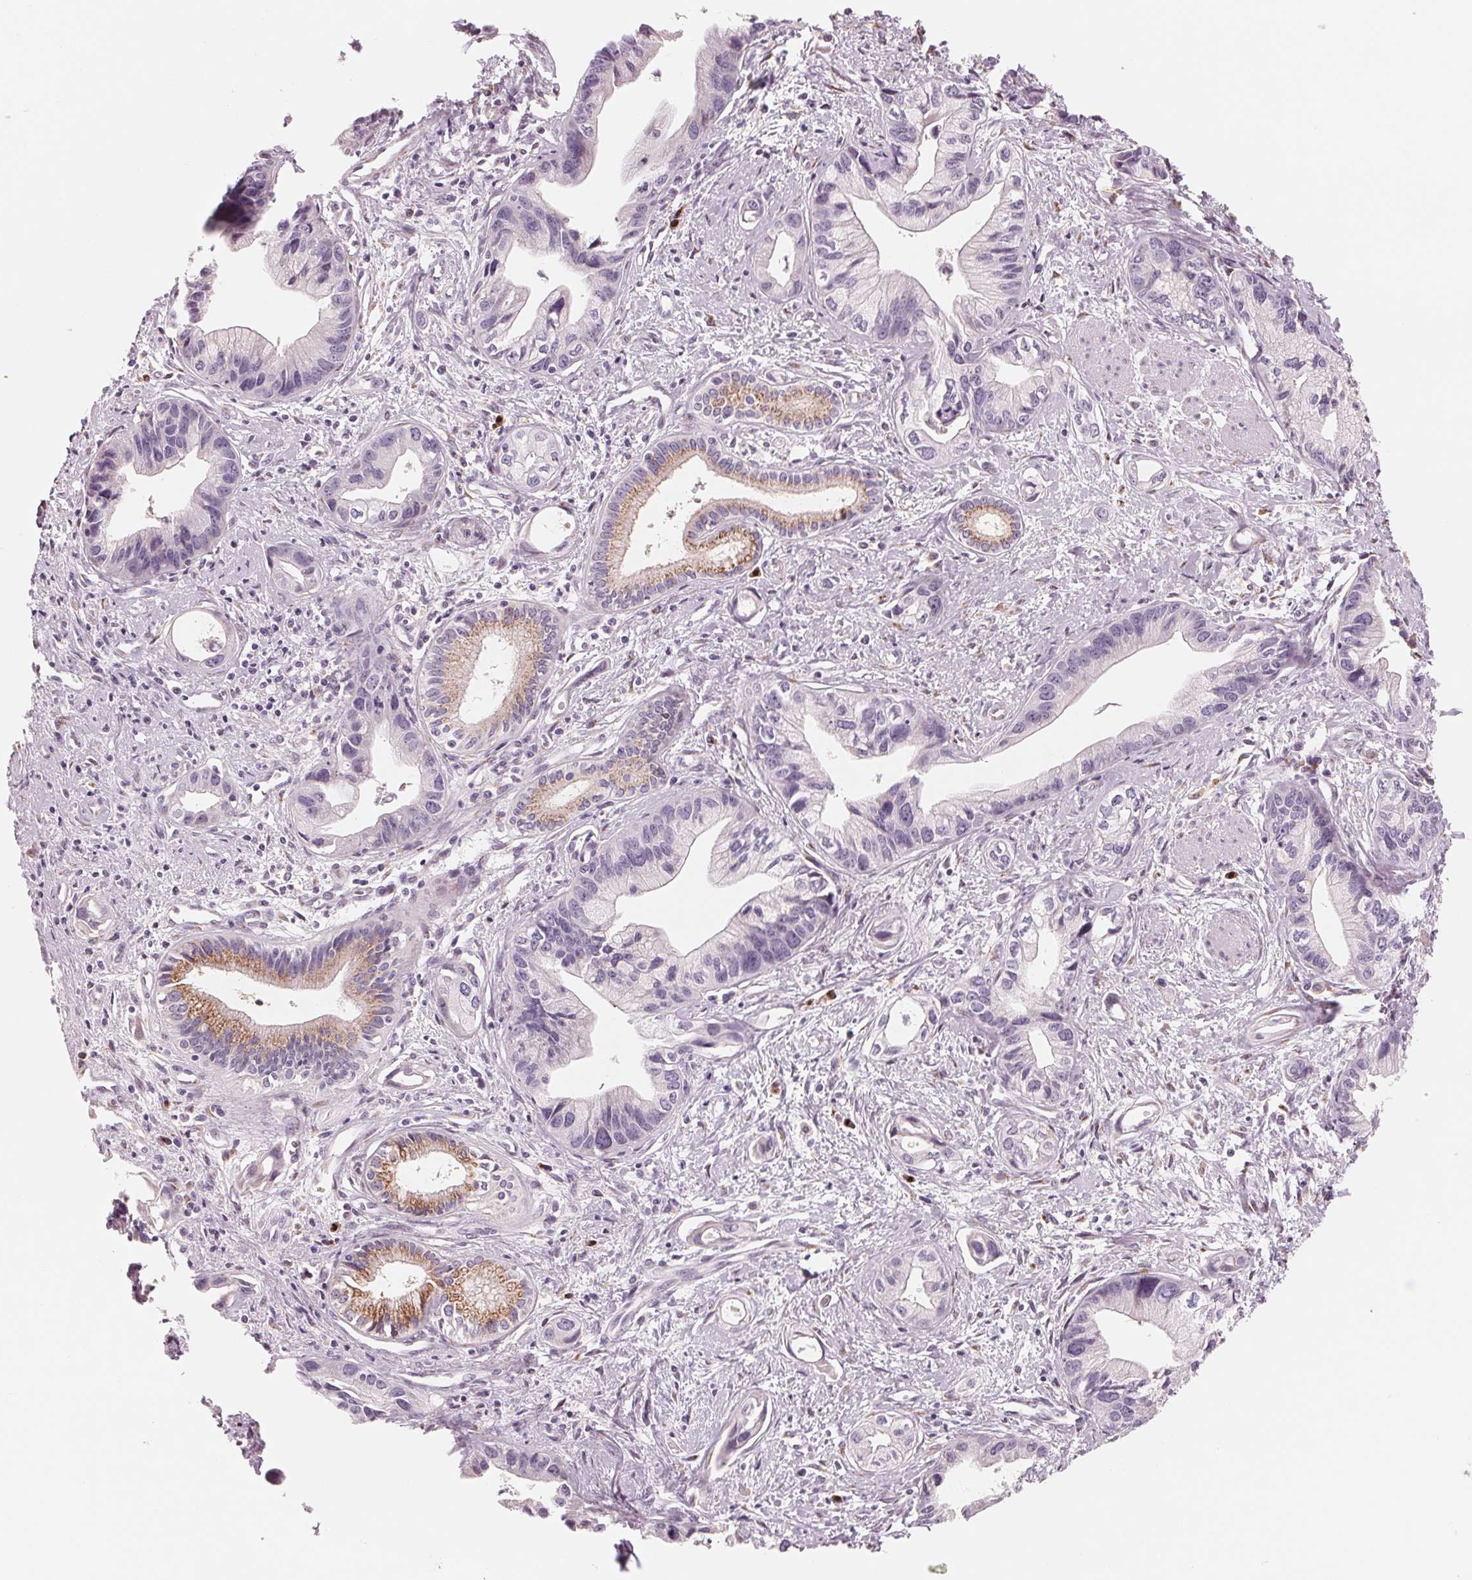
{"staining": {"intensity": "moderate", "quantity": "<25%", "location": "cytoplasmic/membranous"}, "tissue": "pancreatic cancer", "cell_type": "Tumor cells", "image_type": "cancer", "snomed": [{"axis": "morphology", "description": "Adenocarcinoma, NOS"}, {"axis": "topography", "description": "Pancreas"}], "caption": "Pancreatic cancer (adenocarcinoma) stained for a protein demonstrates moderate cytoplasmic/membranous positivity in tumor cells. (Brightfield microscopy of DAB IHC at high magnification).", "gene": "IL9R", "patient": {"sex": "female", "age": 61}}